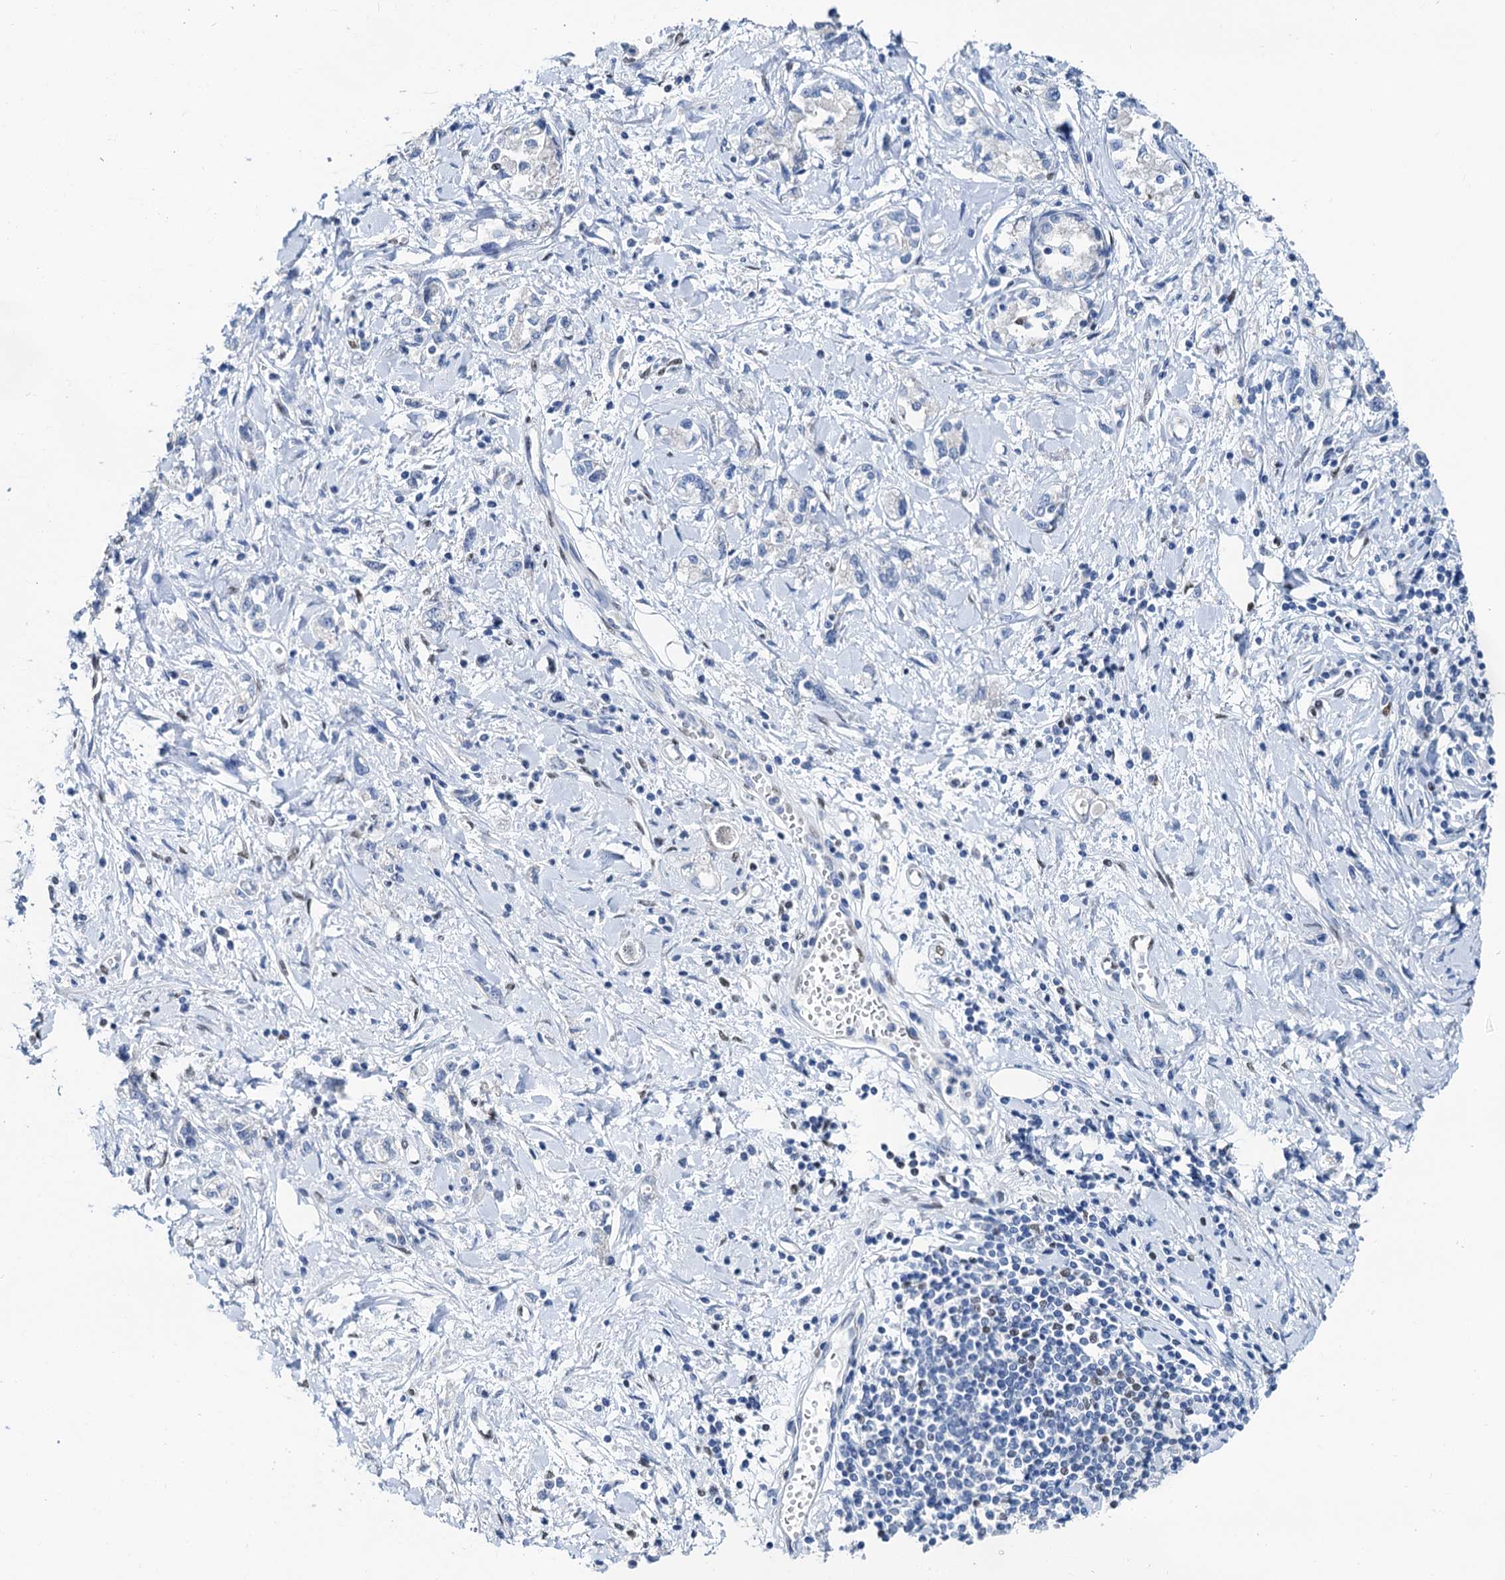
{"staining": {"intensity": "negative", "quantity": "none", "location": "none"}, "tissue": "stomach cancer", "cell_type": "Tumor cells", "image_type": "cancer", "snomed": [{"axis": "morphology", "description": "Adenocarcinoma, NOS"}, {"axis": "topography", "description": "Stomach"}], "caption": "The IHC image has no significant expression in tumor cells of stomach adenocarcinoma tissue.", "gene": "SLTM", "patient": {"sex": "female", "age": 76}}